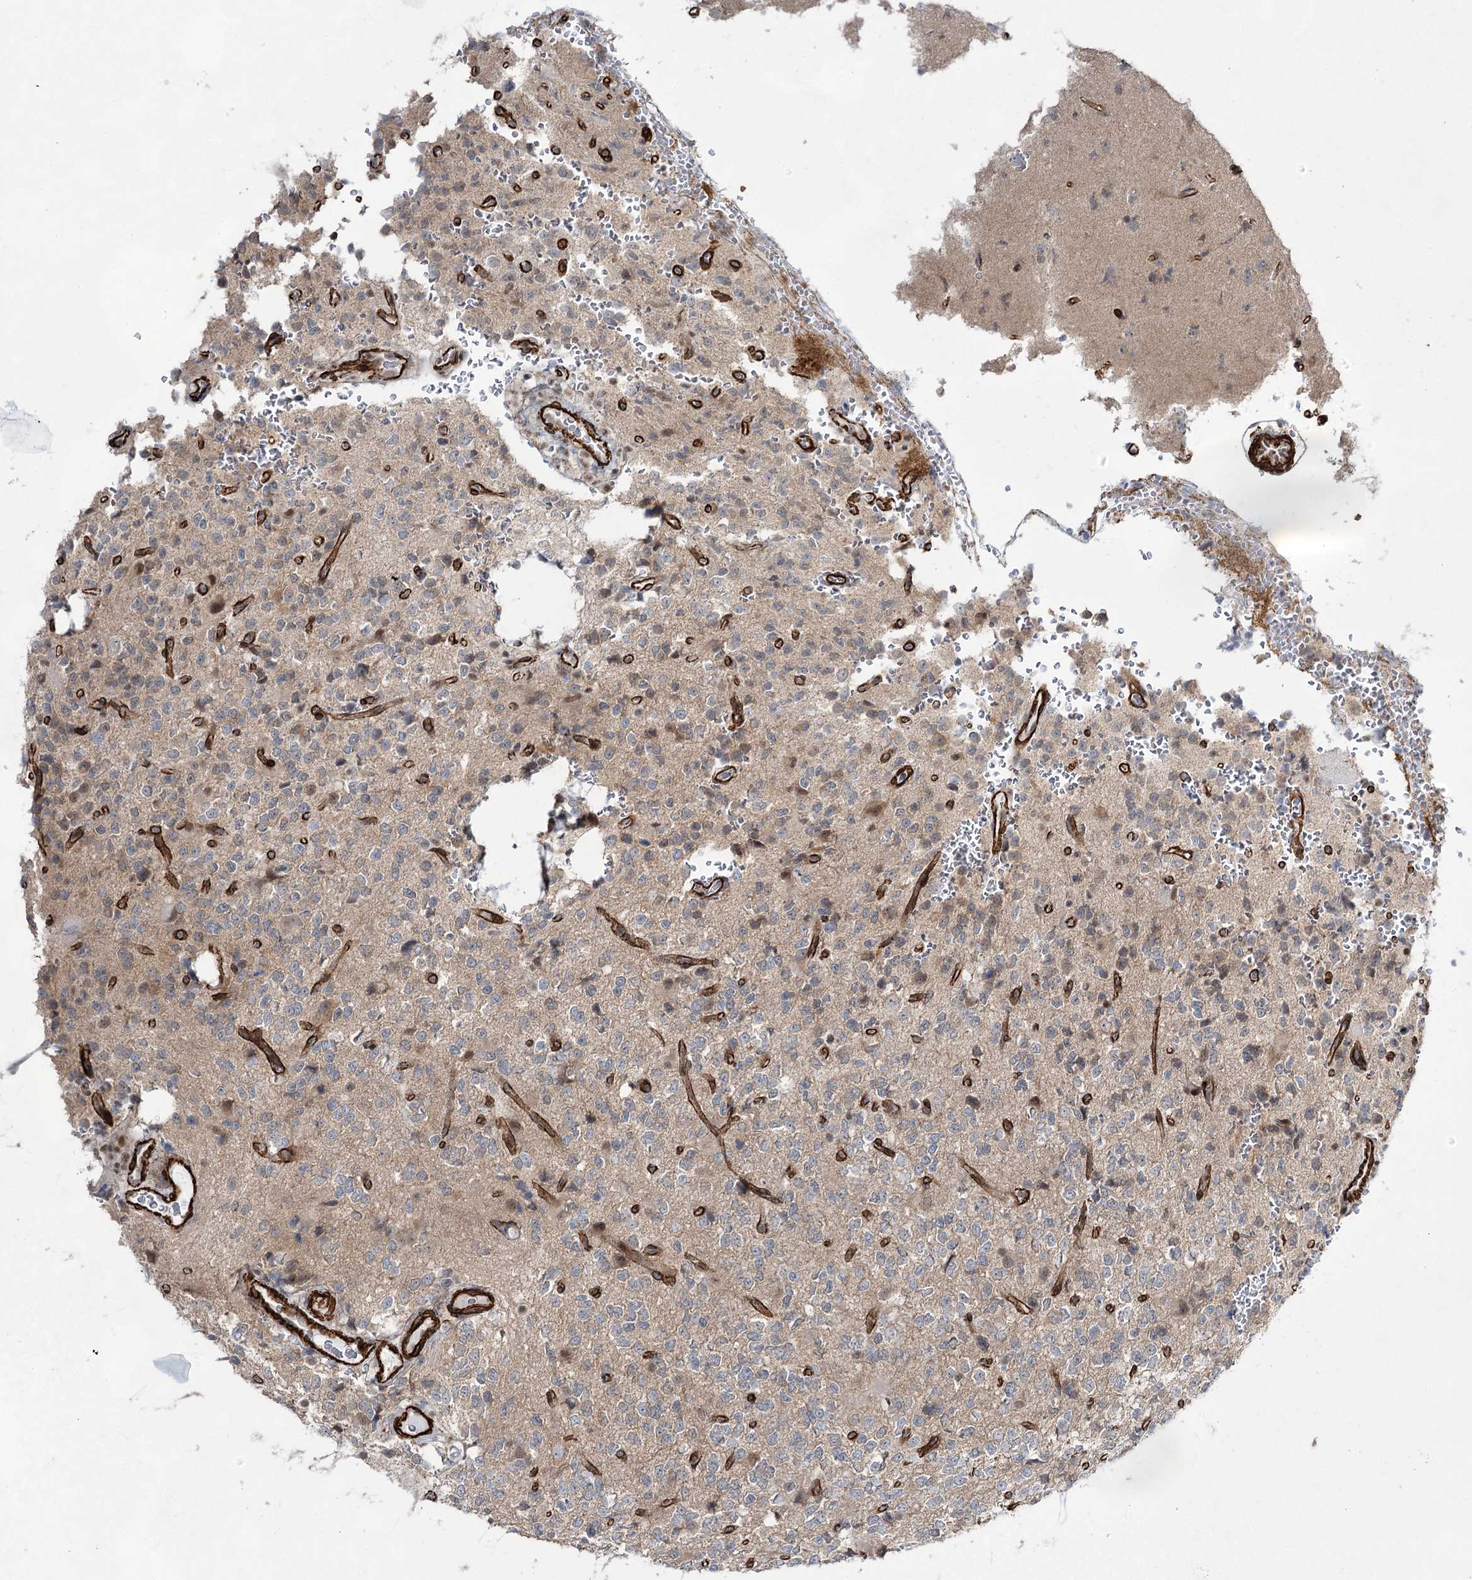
{"staining": {"intensity": "negative", "quantity": "none", "location": "none"}, "tissue": "glioma", "cell_type": "Tumor cells", "image_type": "cancer", "snomed": [{"axis": "morphology", "description": "Glioma, malignant, High grade"}, {"axis": "topography", "description": "Brain"}], "caption": "Protein analysis of malignant glioma (high-grade) shows no significant positivity in tumor cells. (Immunohistochemistry, brightfield microscopy, high magnification).", "gene": "CWF19L1", "patient": {"sex": "female", "age": 62}}